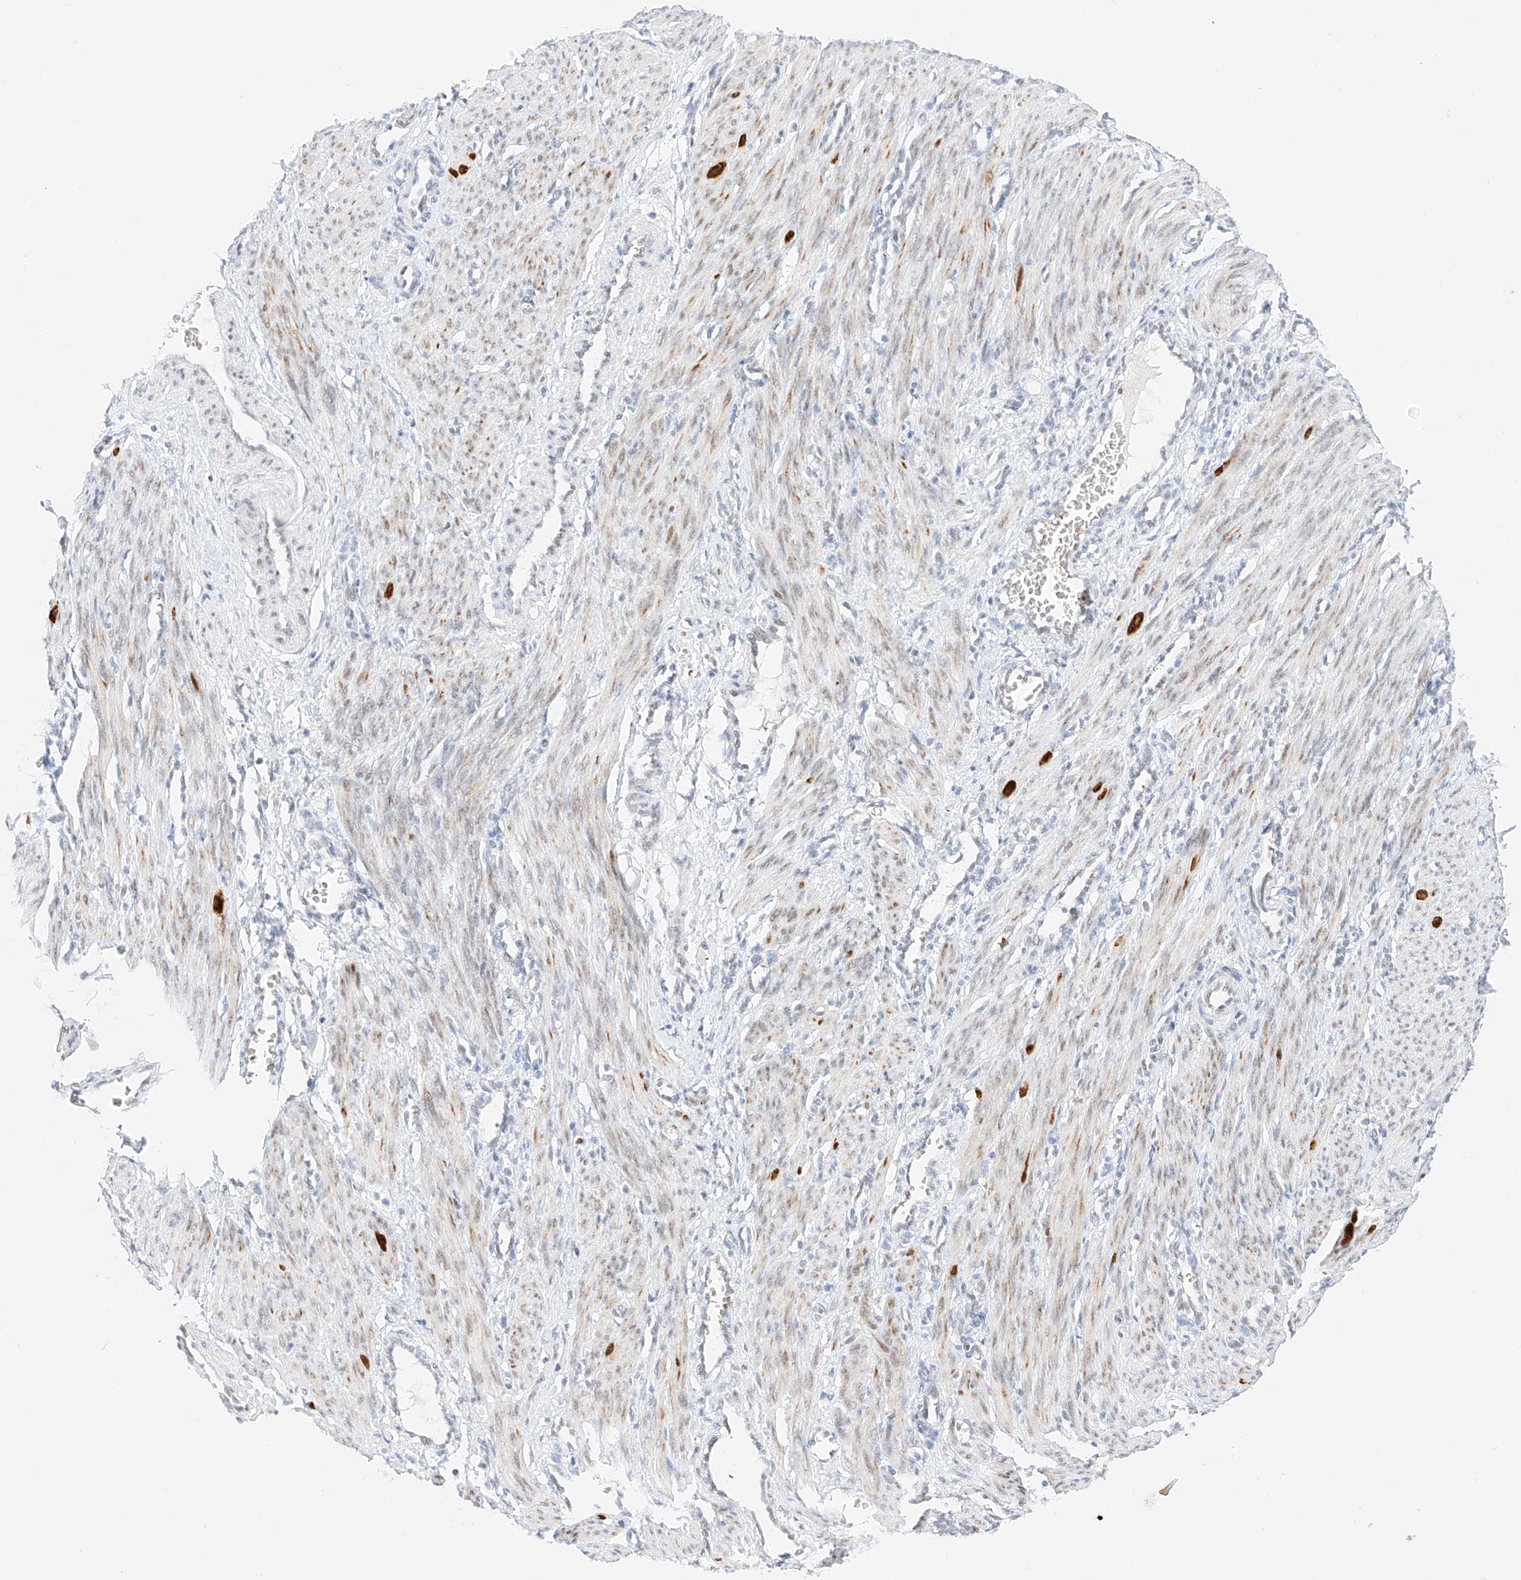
{"staining": {"intensity": "weak", "quantity": "<25%", "location": "cytoplasmic/membranous,nuclear"}, "tissue": "smooth muscle", "cell_type": "Smooth muscle cells", "image_type": "normal", "snomed": [{"axis": "morphology", "description": "Normal tissue, NOS"}, {"axis": "topography", "description": "Endometrium"}], "caption": "IHC of benign smooth muscle shows no positivity in smooth muscle cells. (Immunohistochemistry, brightfield microscopy, high magnification).", "gene": "APIP", "patient": {"sex": "female", "age": 33}}